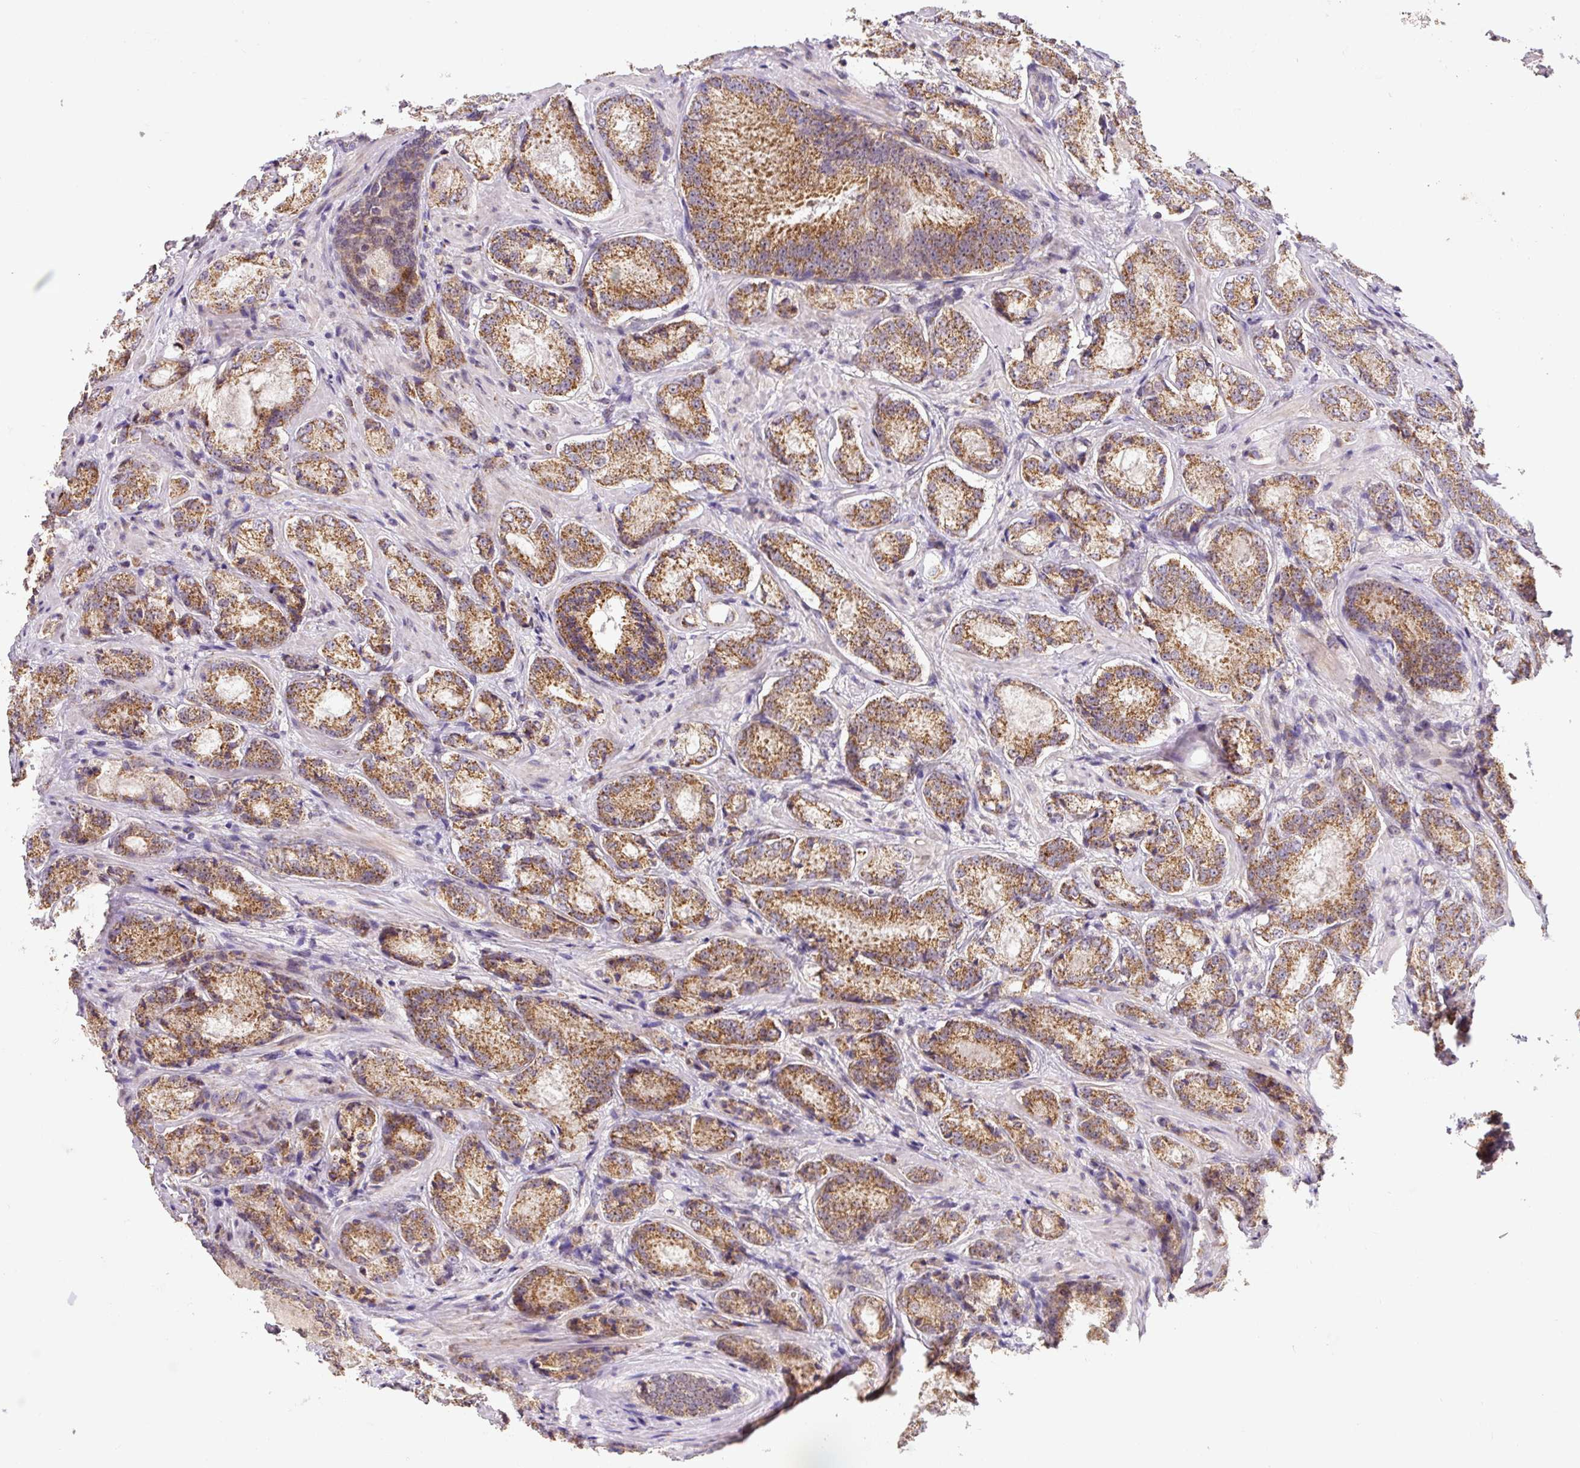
{"staining": {"intensity": "moderate", "quantity": ">75%", "location": "cytoplasmic/membranous"}, "tissue": "prostate cancer", "cell_type": "Tumor cells", "image_type": "cancer", "snomed": [{"axis": "morphology", "description": "Adenocarcinoma, Low grade"}, {"axis": "topography", "description": "Prostate"}], "caption": "Prostate cancer tissue reveals moderate cytoplasmic/membranous positivity in about >75% of tumor cells", "gene": "MFSD9", "patient": {"sex": "male", "age": 74}}